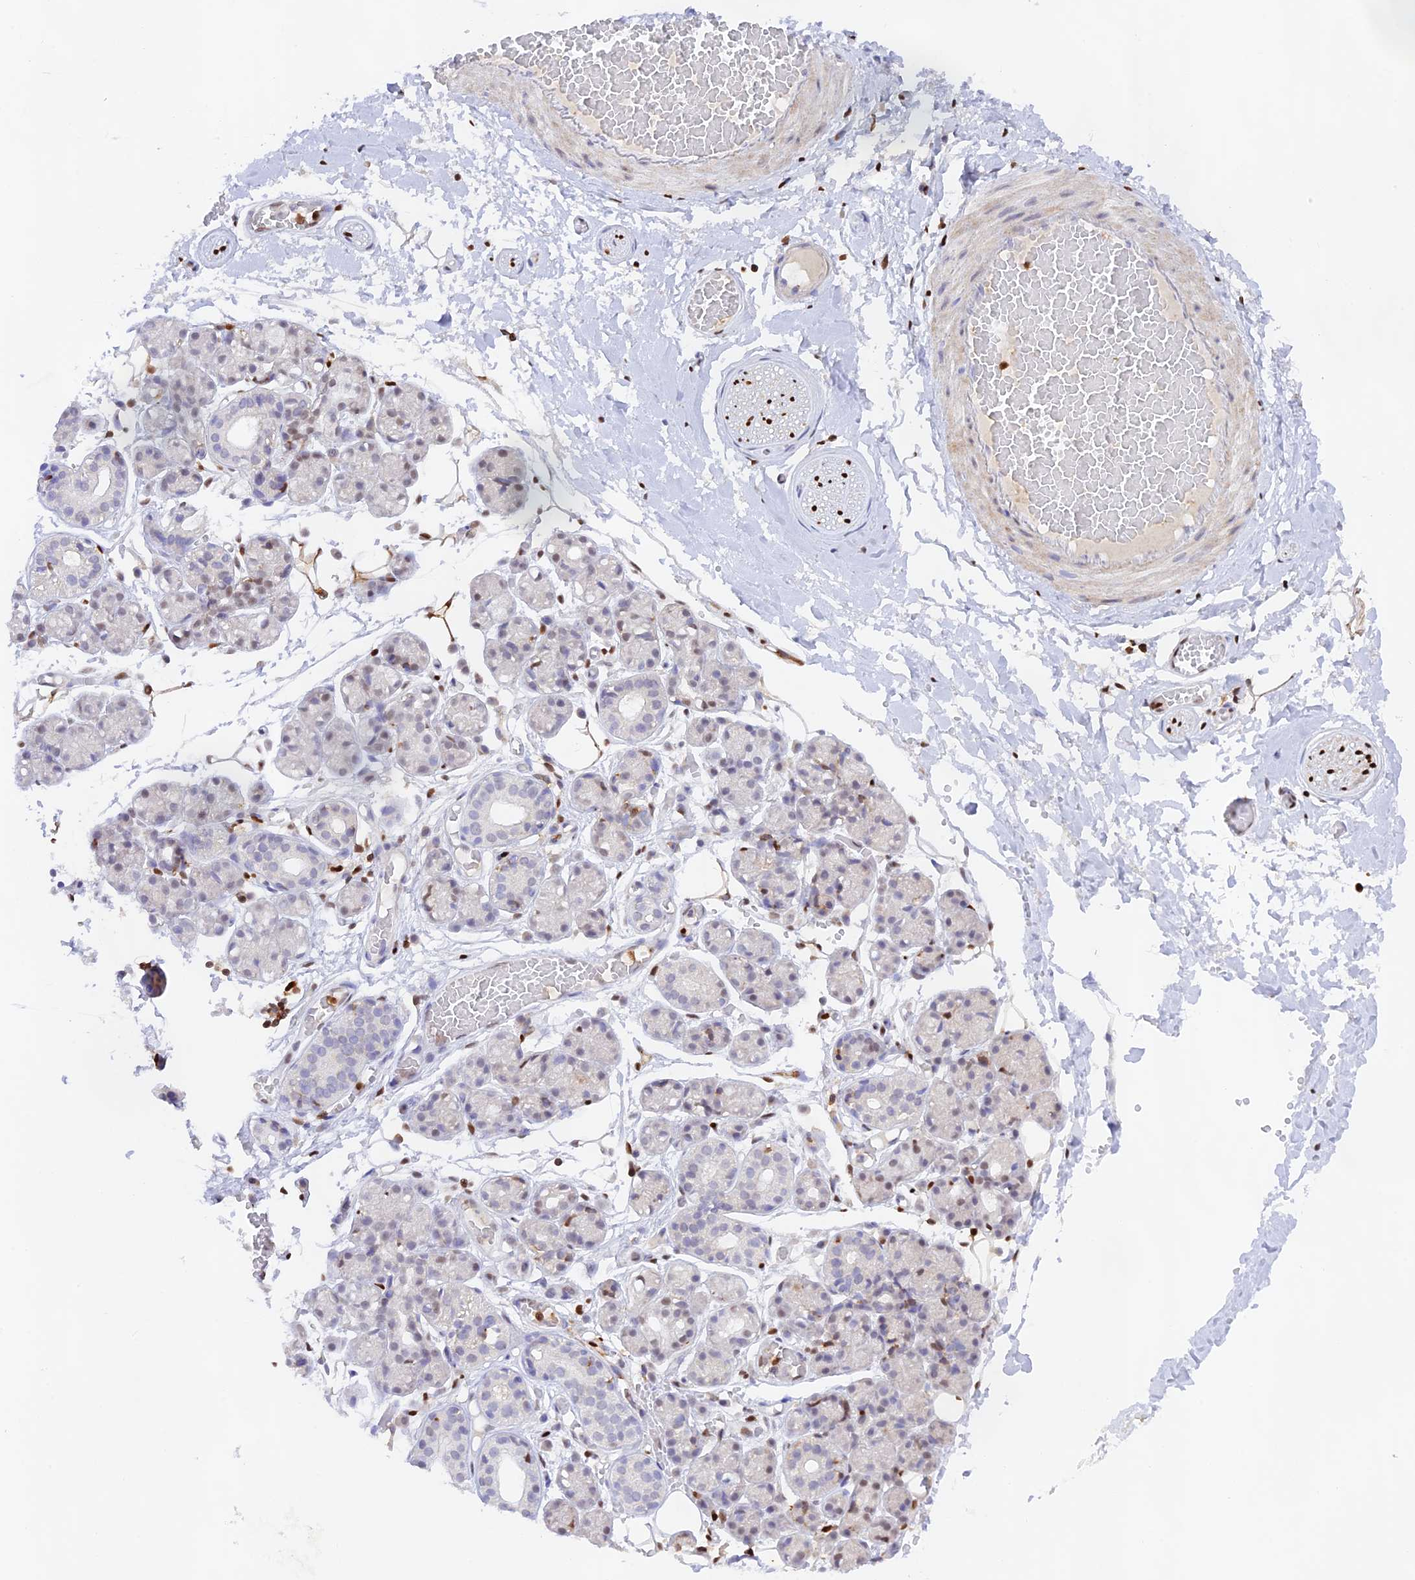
{"staining": {"intensity": "negative", "quantity": "none", "location": "none"}, "tissue": "salivary gland", "cell_type": "Glandular cells", "image_type": "normal", "snomed": [{"axis": "morphology", "description": "Normal tissue, NOS"}, {"axis": "topography", "description": "Salivary gland"}], "caption": "Immunohistochemical staining of normal salivary gland reveals no significant expression in glandular cells. (Brightfield microscopy of DAB IHC at high magnification).", "gene": "DENND1C", "patient": {"sex": "male", "age": 63}}